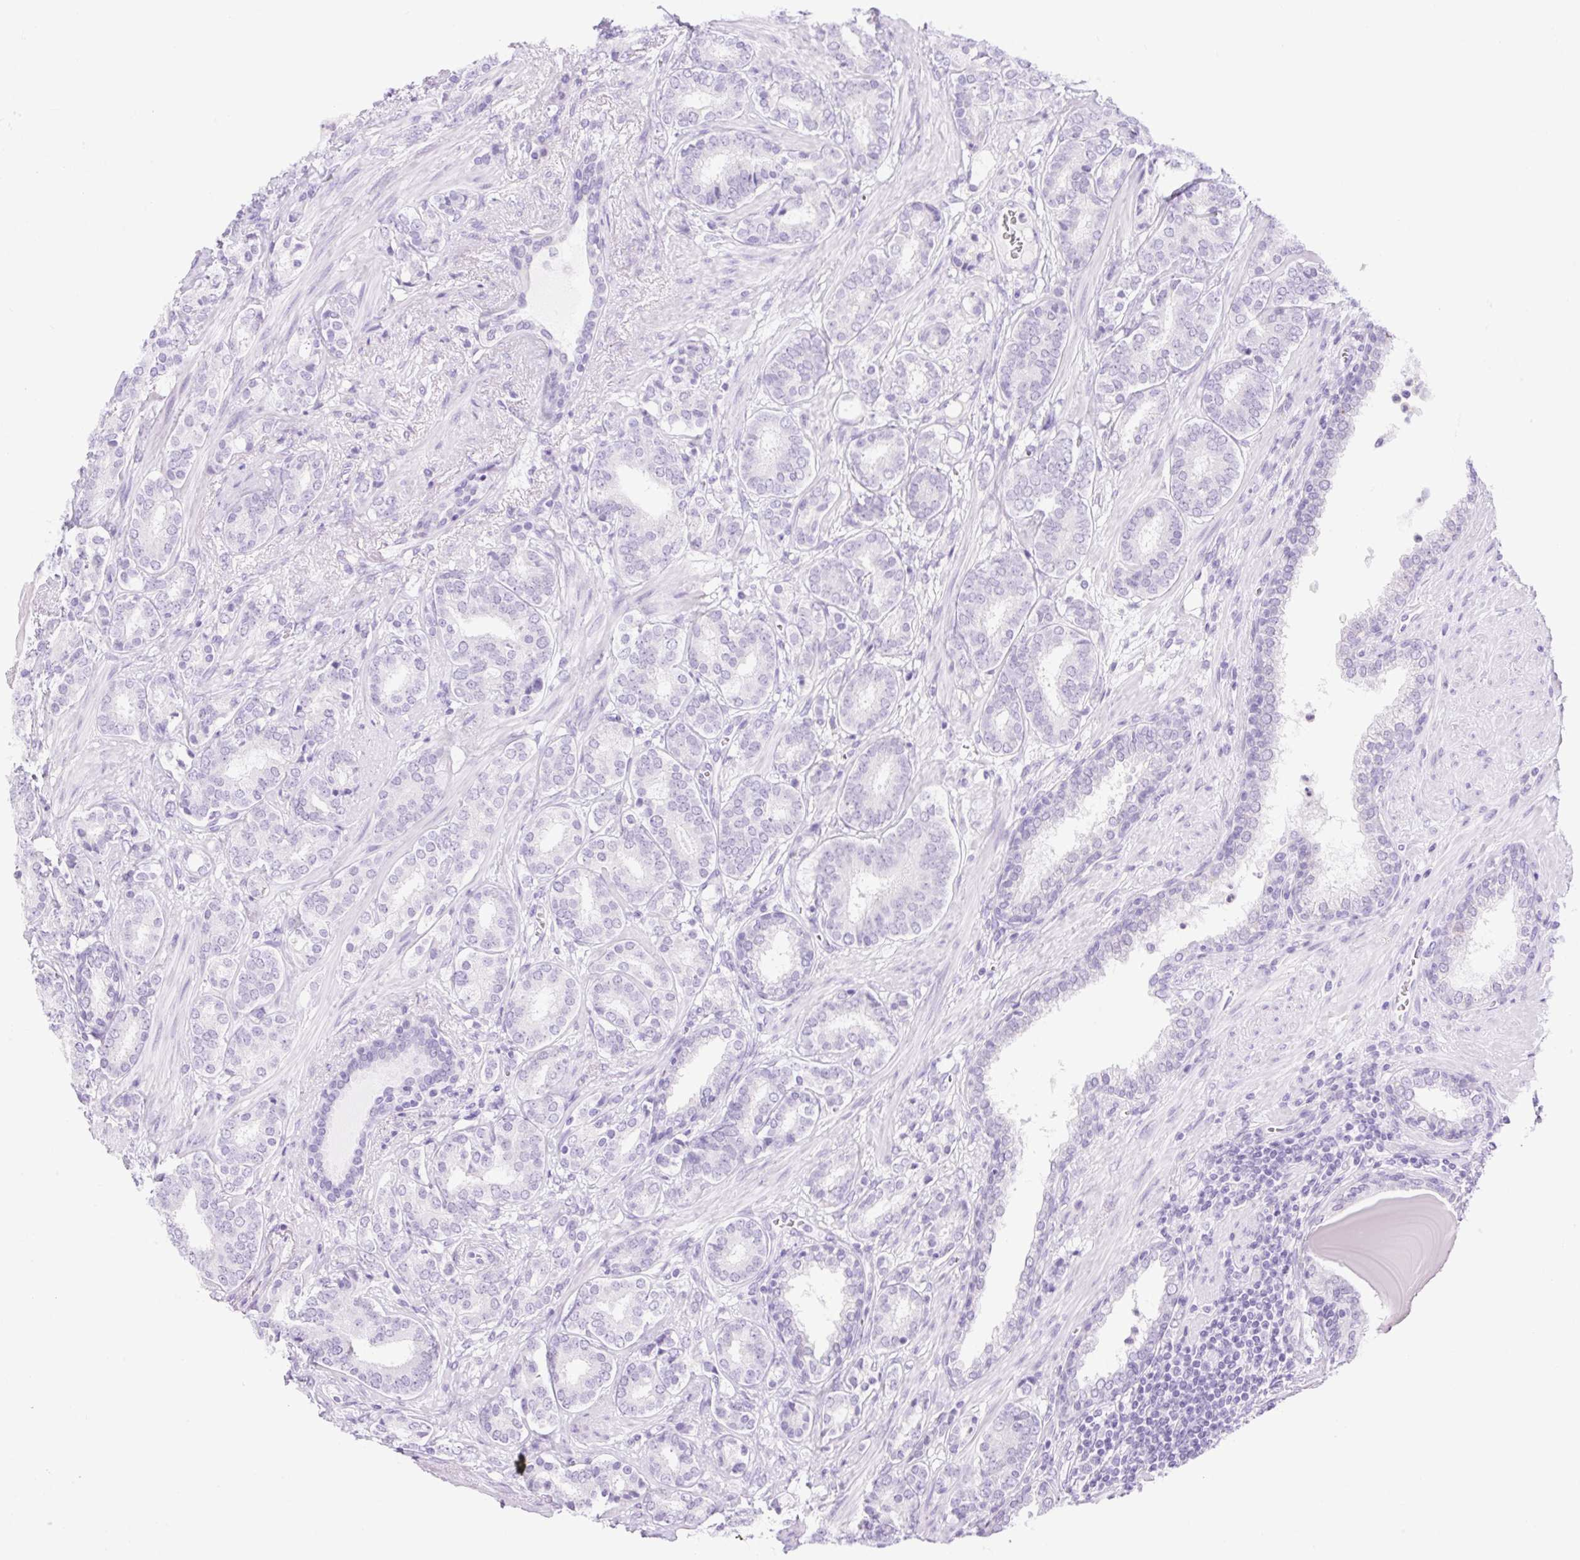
{"staining": {"intensity": "negative", "quantity": "none", "location": "none"}, "tissue": "prostate cancer", "cell_type": "Tumor cells", "image_type": "cancer", "snomed": [{"axis": "morphology", "description": "Adenocarcinoma, High grade"}, {"axis": "topography", "description": "Prostate"}], "caption": "An IHC photomicrograph of prostate cancer (high-grade adenocarcinoma) is shown. There is no staining in tumor cells of prostate cancer (high-grade adenocarcinoma). Nuclei are stained in blue.", "gene": "SLC25A40", "patient": {"sex": "male", "age": 62}}